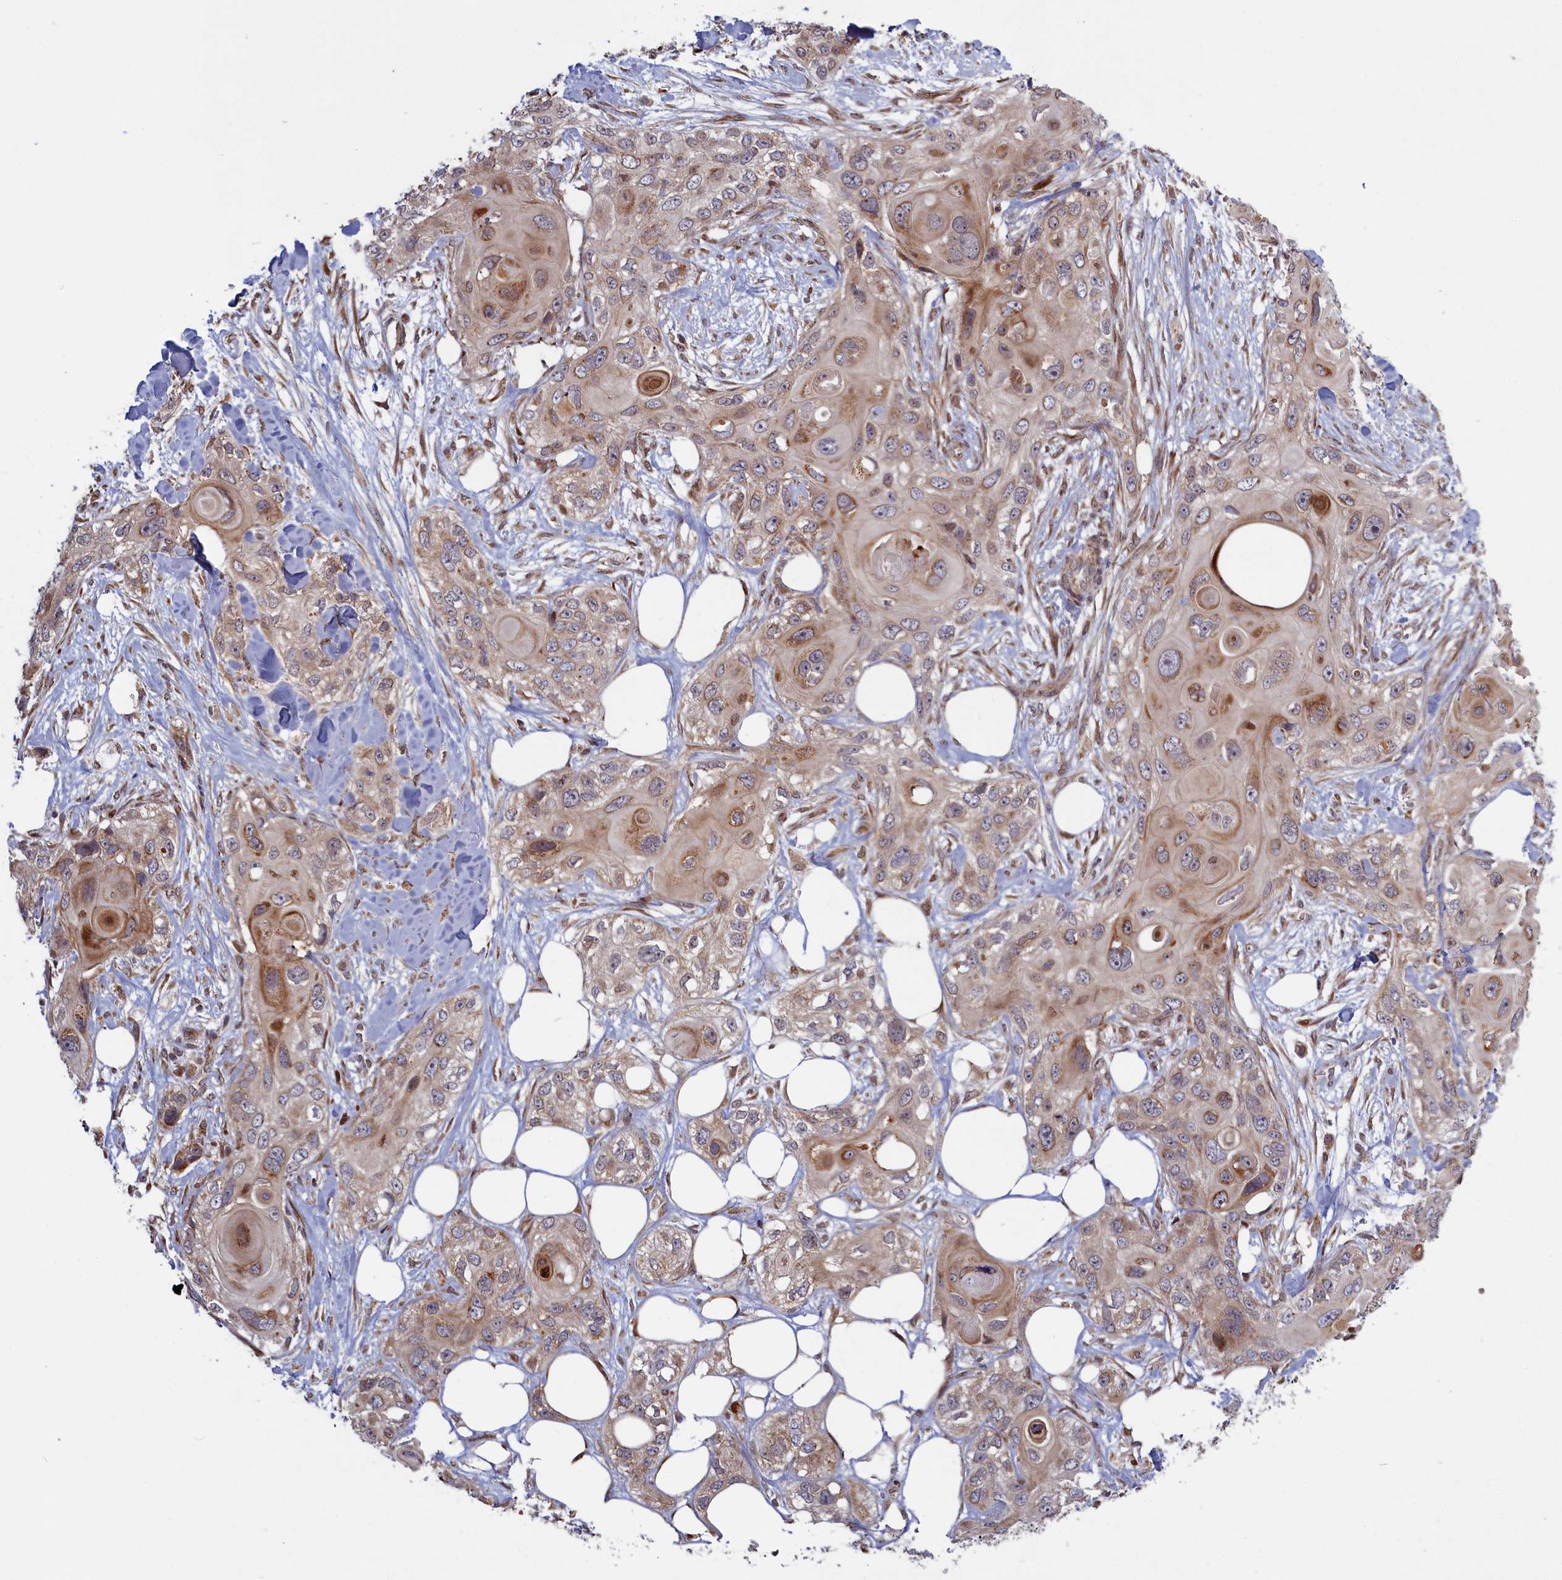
{"staining": {"intensity": "strong", "quantity": "<25%", "location": "cytoplasmic/membranous"}, "tissue": "skin cancer", "cell_type": "Tumor cells", "image_type": "cancer", "snomed": [{"axis": "morphology", "description": "Normal tissue, NOS"}, {"axis": "morphology", "description": "Squamous cell carcinoma, NOS"}, {"axis": "topography", "description": "Skin"}], "caption": "Human skin squamous cell carcinoma stained with a protein marker reveals strong staining in tumor cells.", "gene": "PLA2G10", "patient": {"sex": "male", "age": 72}}